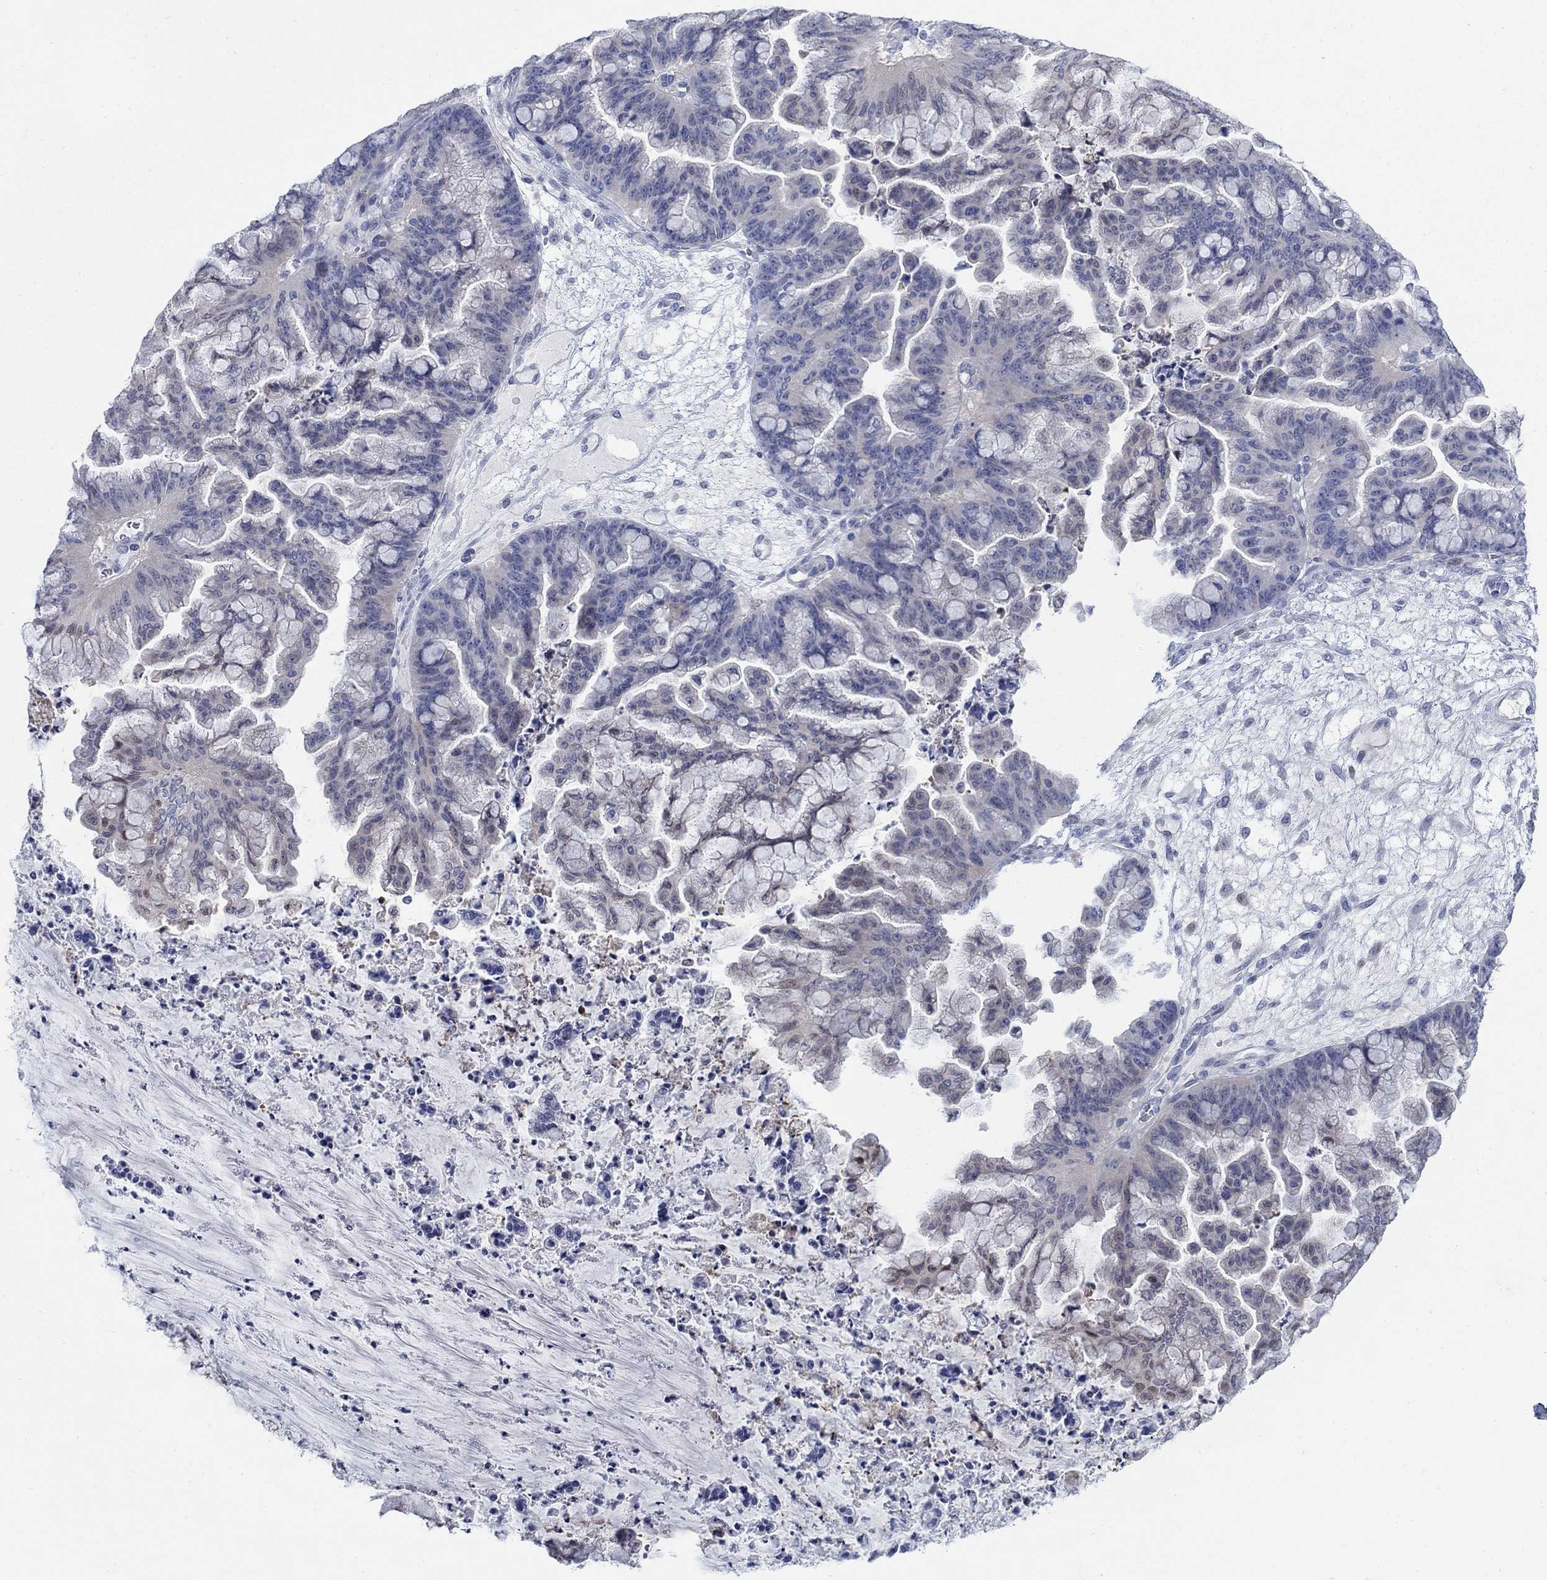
{"staining": {"intensity": "negative", "quantity": "none", "location": "none"}, "tissue": "ovarian cancer", "cell_type": "Tumor cells", "image_type": "cancer", "snomed": [{"axis": "morphology", "description": "Cystadenocarcinoma, mucinous, NOS"}, {"axis": "topography", "description": "Ovary"}], "caption": "The micrograph exhibits no significant positivity in tumor cells of mucinous cystadenocarcinoma (ovarian). The staining is performed using DAB (3,3'-diaminobenzidine) brown chromogen with nuclei counter-stained in using hematoxylin.", "gene": "MYO3A", "patient": {"sex": "female", "age": 67}}